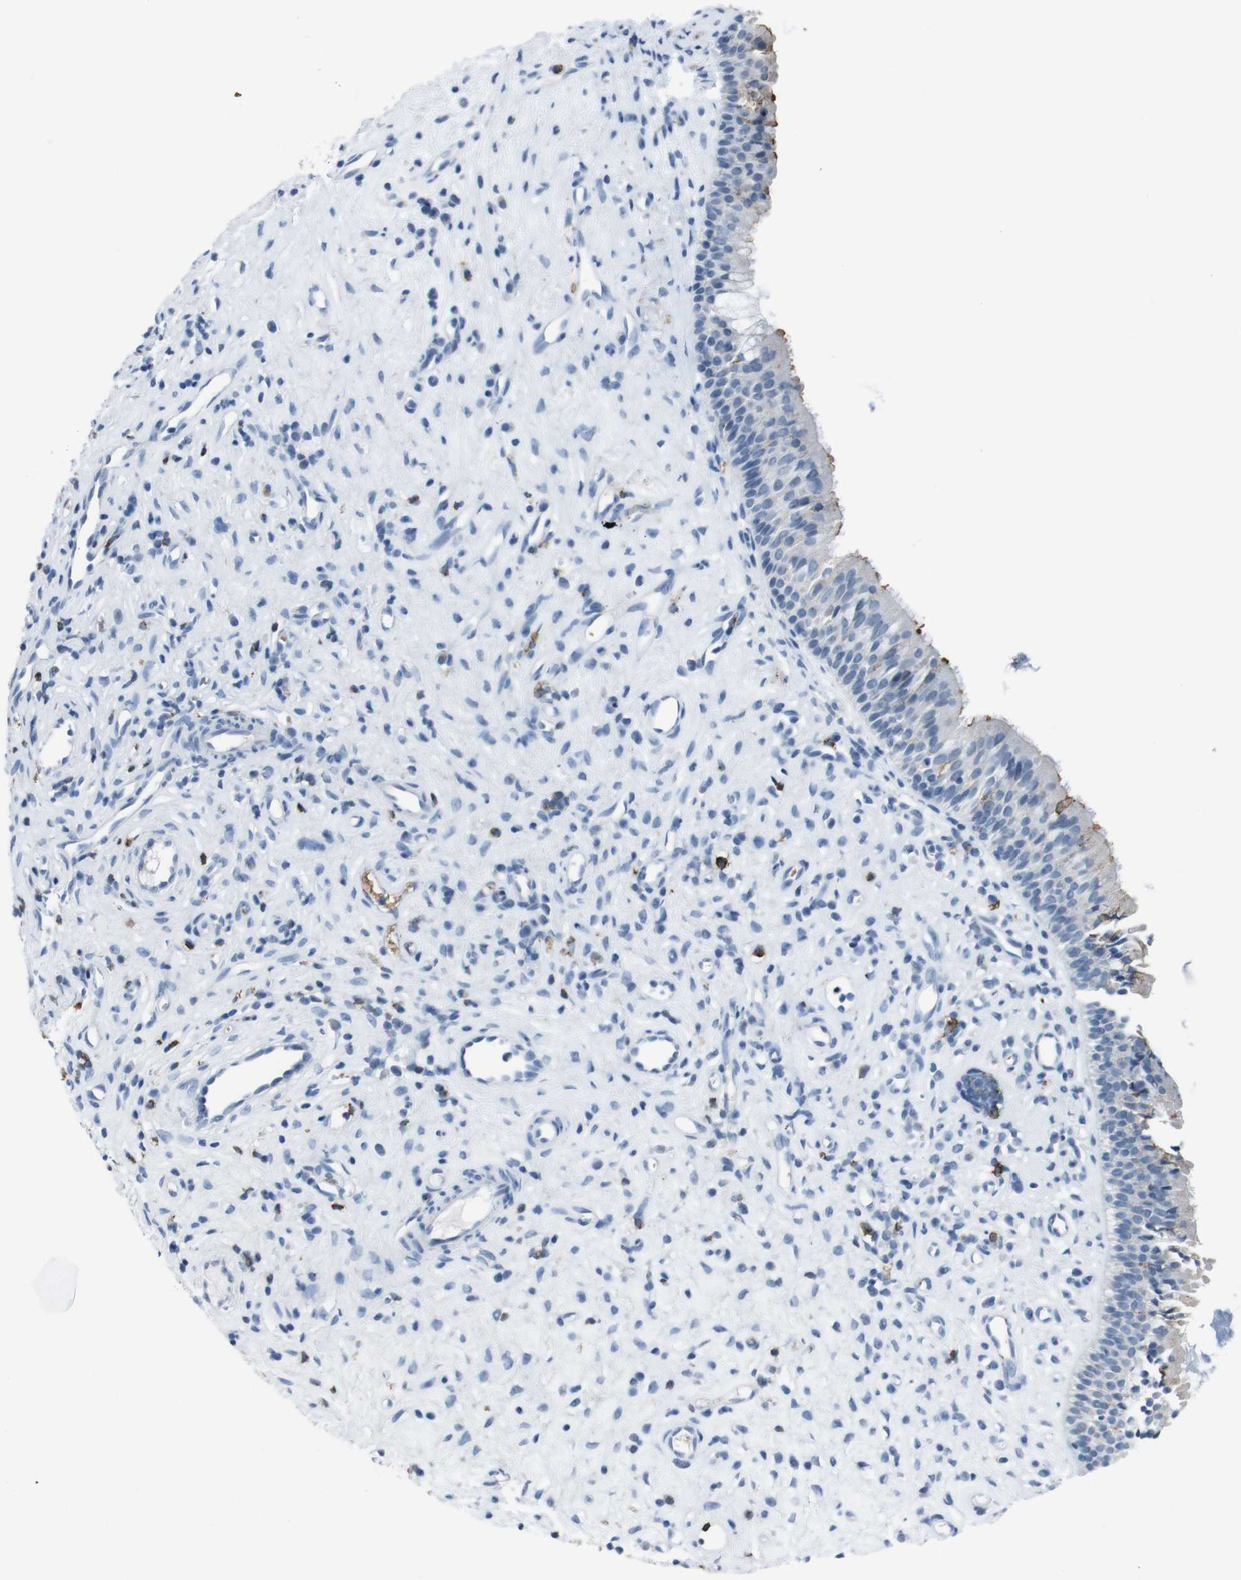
{"staining": {"intensity": "strong", "quantity": "<25%", "location": "cytoplasmic/membranous"}, "tissue": "nasopharynx", "cell_type": "Respiratory epithelial cells", "image_type": "normal", "snomed": [{"axis": "morphology", "description": "Normal tissue, NOS"}, {"axis": "topography", "description": "Nasopharynx"}], "caption": "Strong cytoplasmic/membranous protein positivity is appreciated in approximately <25% of respiratory epithelial cells in nasopharynx.", "gene": "ST6GAL1", "patient": {"sex": "female", "age": 51}}